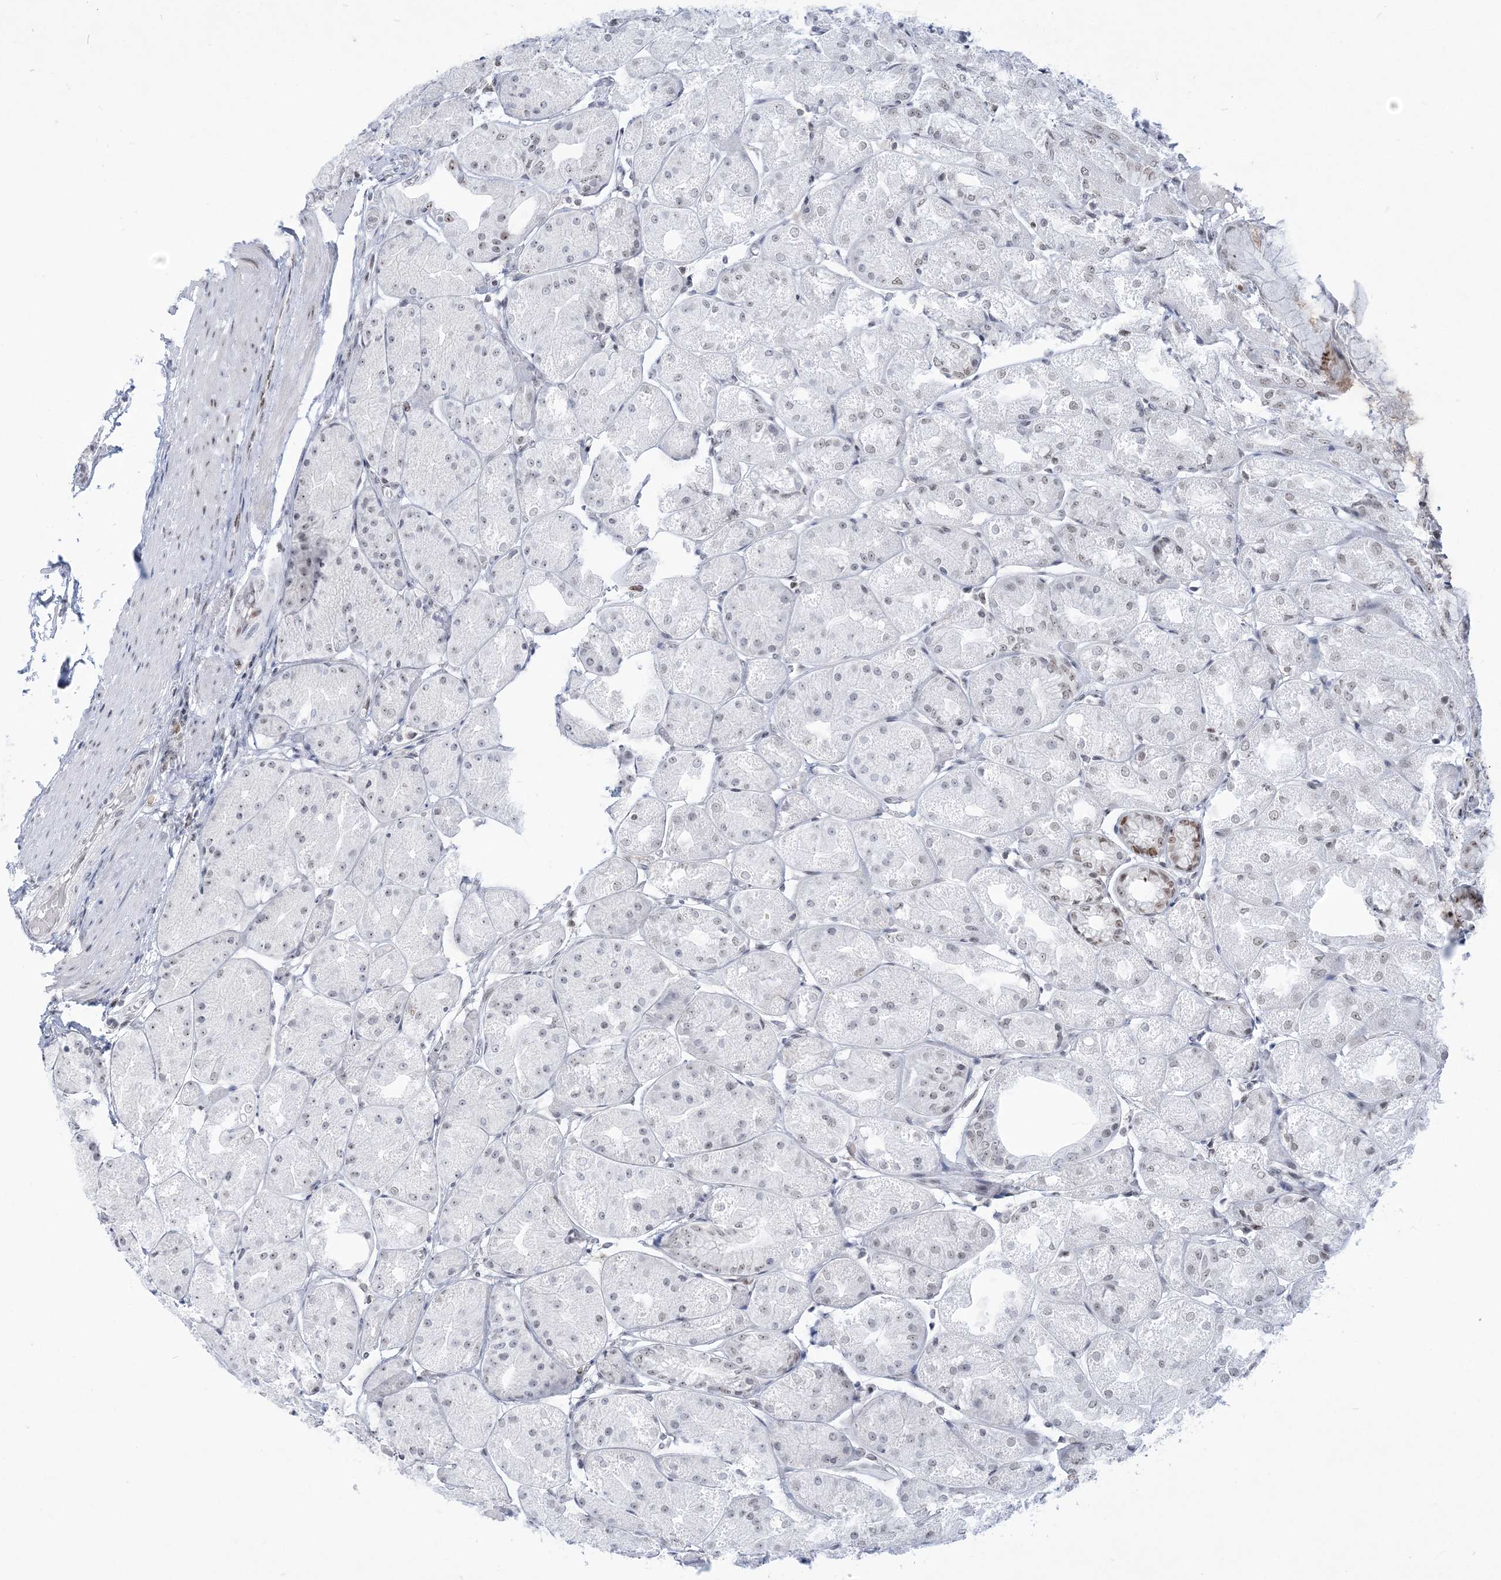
{"staining": {"intensity": "weak", "quantity": "25%-75%", "location": "nuclear"}, "tissue": "stomach", "cell_type": "Glandular cells", "image_type": "normal", "snomed": [{"axis": "morphology", "description": "Normal tissue, NOS"}, {"axis": "topography", "description": "Stomach, upper"}], "caption": "DAB (3,3'-diaminobenzidine) immunohistochemical staining of benign human stomach exhibits weak nuclear protein staining in about 25%-75% of glandular cells. (brown staining indicates protein expression, while blue staining denotes nuclei).", "gene": "DDX21", "patient": {"sex": "male", "age": 72}}